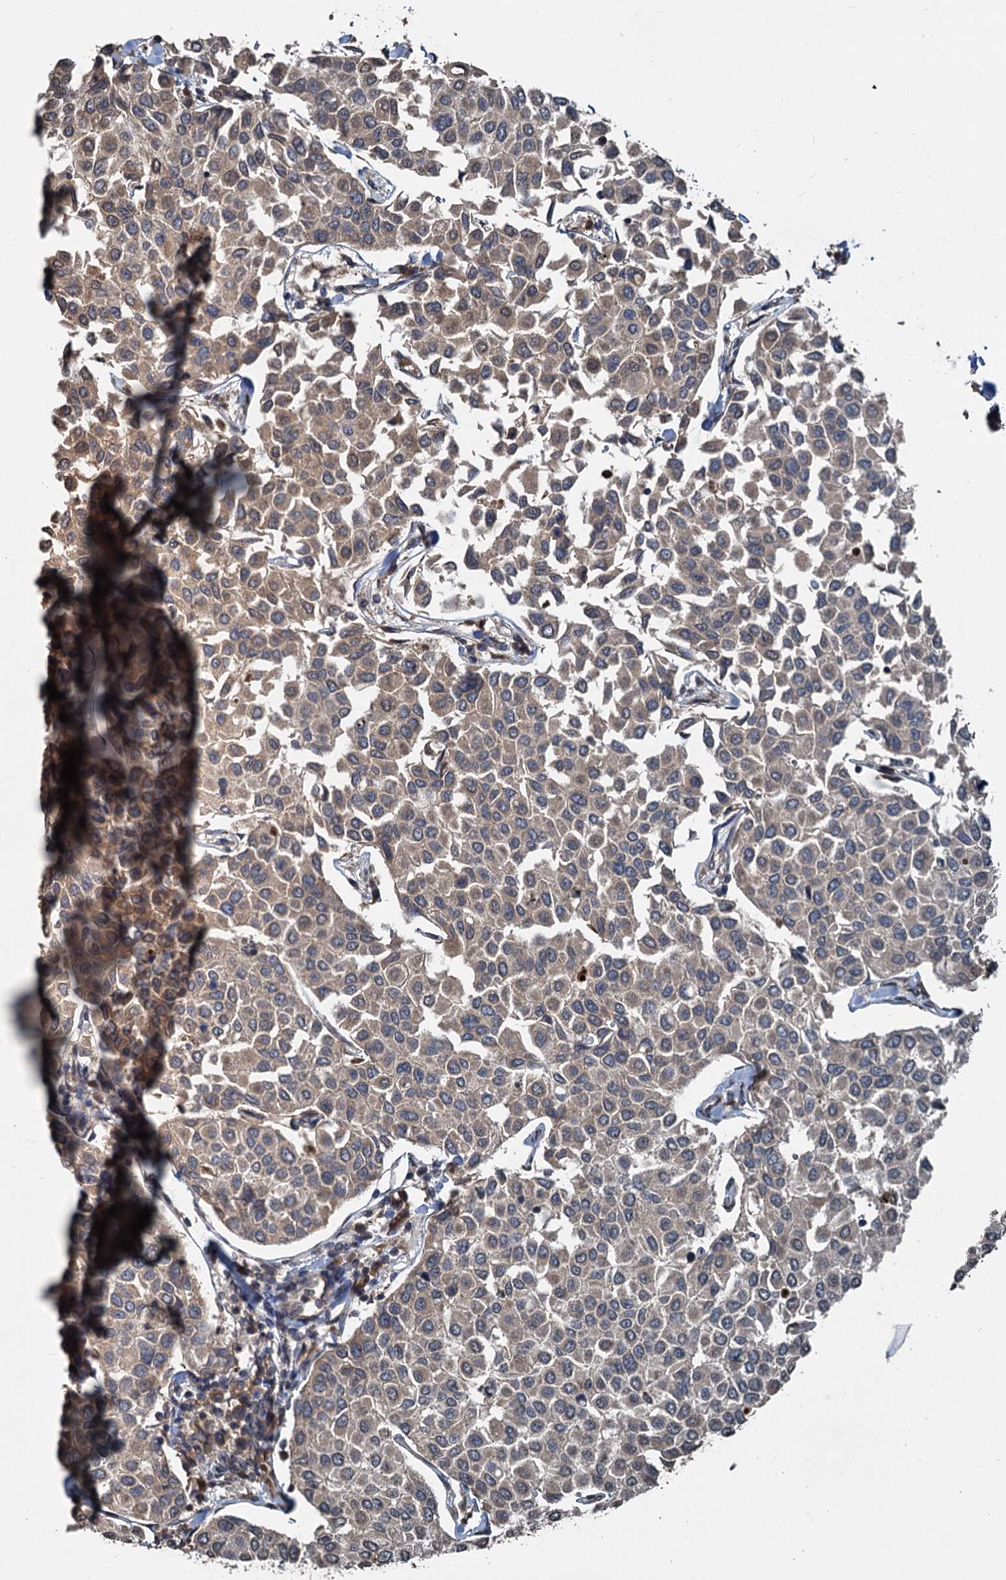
{"staining": {"intensity": "weak", "quantity": "25%-75%", "location": "cytoplasmic/membranous"}, "tissue": "breast cancer", "cell_type": "Tumor cells", "image_type": "cancer", "snomed": [{"axis": "morphology", "description": "Duct carcinoma"}, {"axis": "topography", "description": "Breast"}], "caption": "Immunohistochemistry (DAB (3,3'-diaminobenzidine)) staining of human breast cancer shows weak cytoplasmic/membranous protein staining in about 25%-75% of tumor cells.", "gene": "N4BP2L2", "patient": {"sex": "female", "age": 55}}